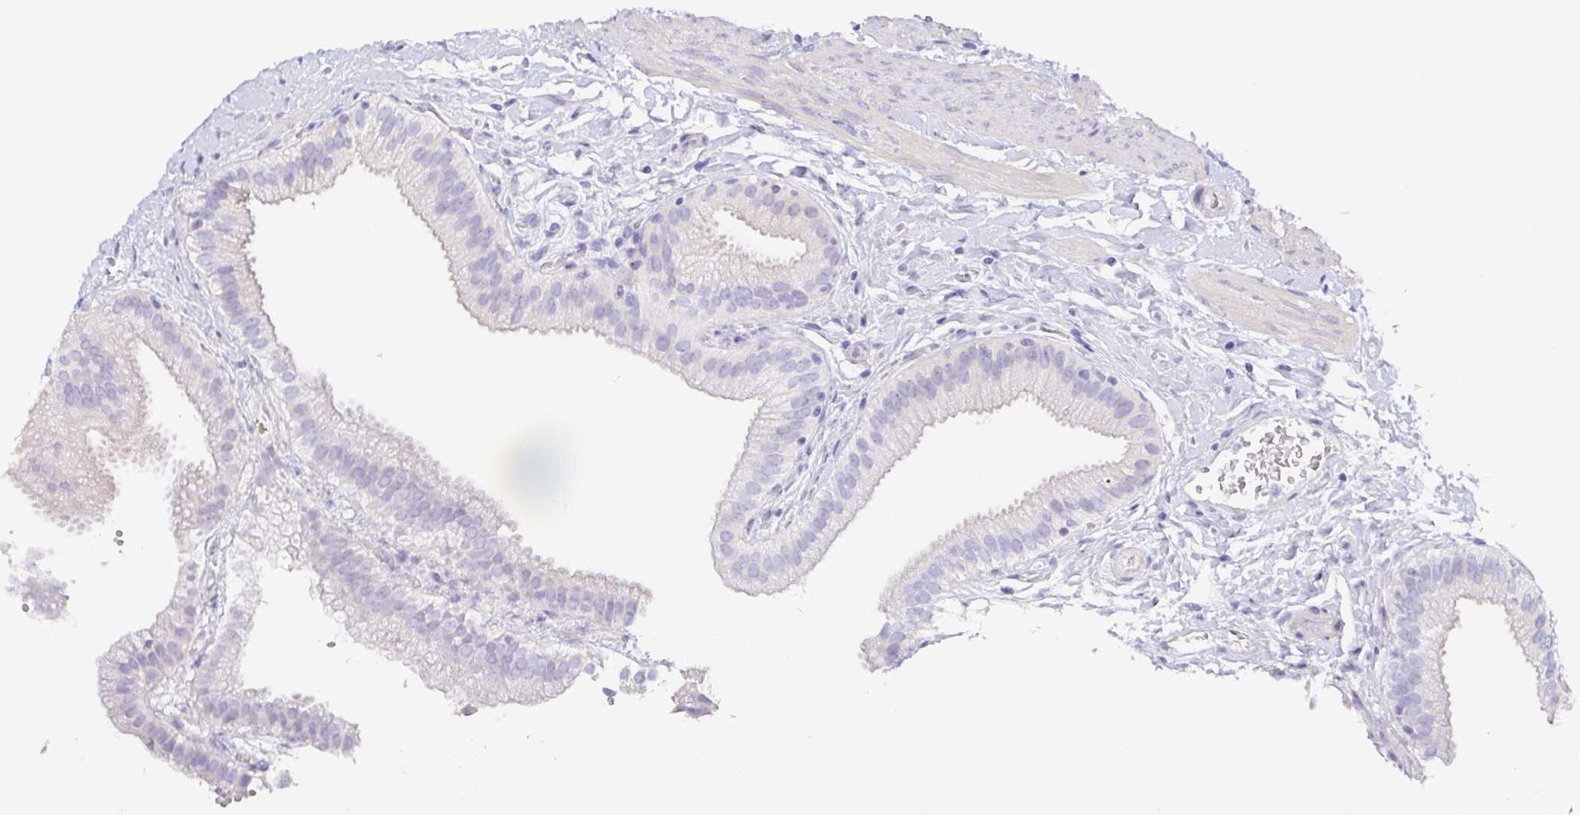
{"staining": {"intensity": "negative", "quantity": "none", "location": "none"}, "tissue": "gallbladder", "cell_type": "Glandular cells", "image_type": "normal", "snomed": [{"axis": "morphology", "description": "Normal tissue, NOS"}, {"axis": "topography", "description": "Gallbladder"}], "caption": "Benign gallbladder was stained to show a protein in brown. There is no significant expression in glandular cells.", "gene": "ENSG00000275778", "patient": {"sex": "female", "age": 63}}